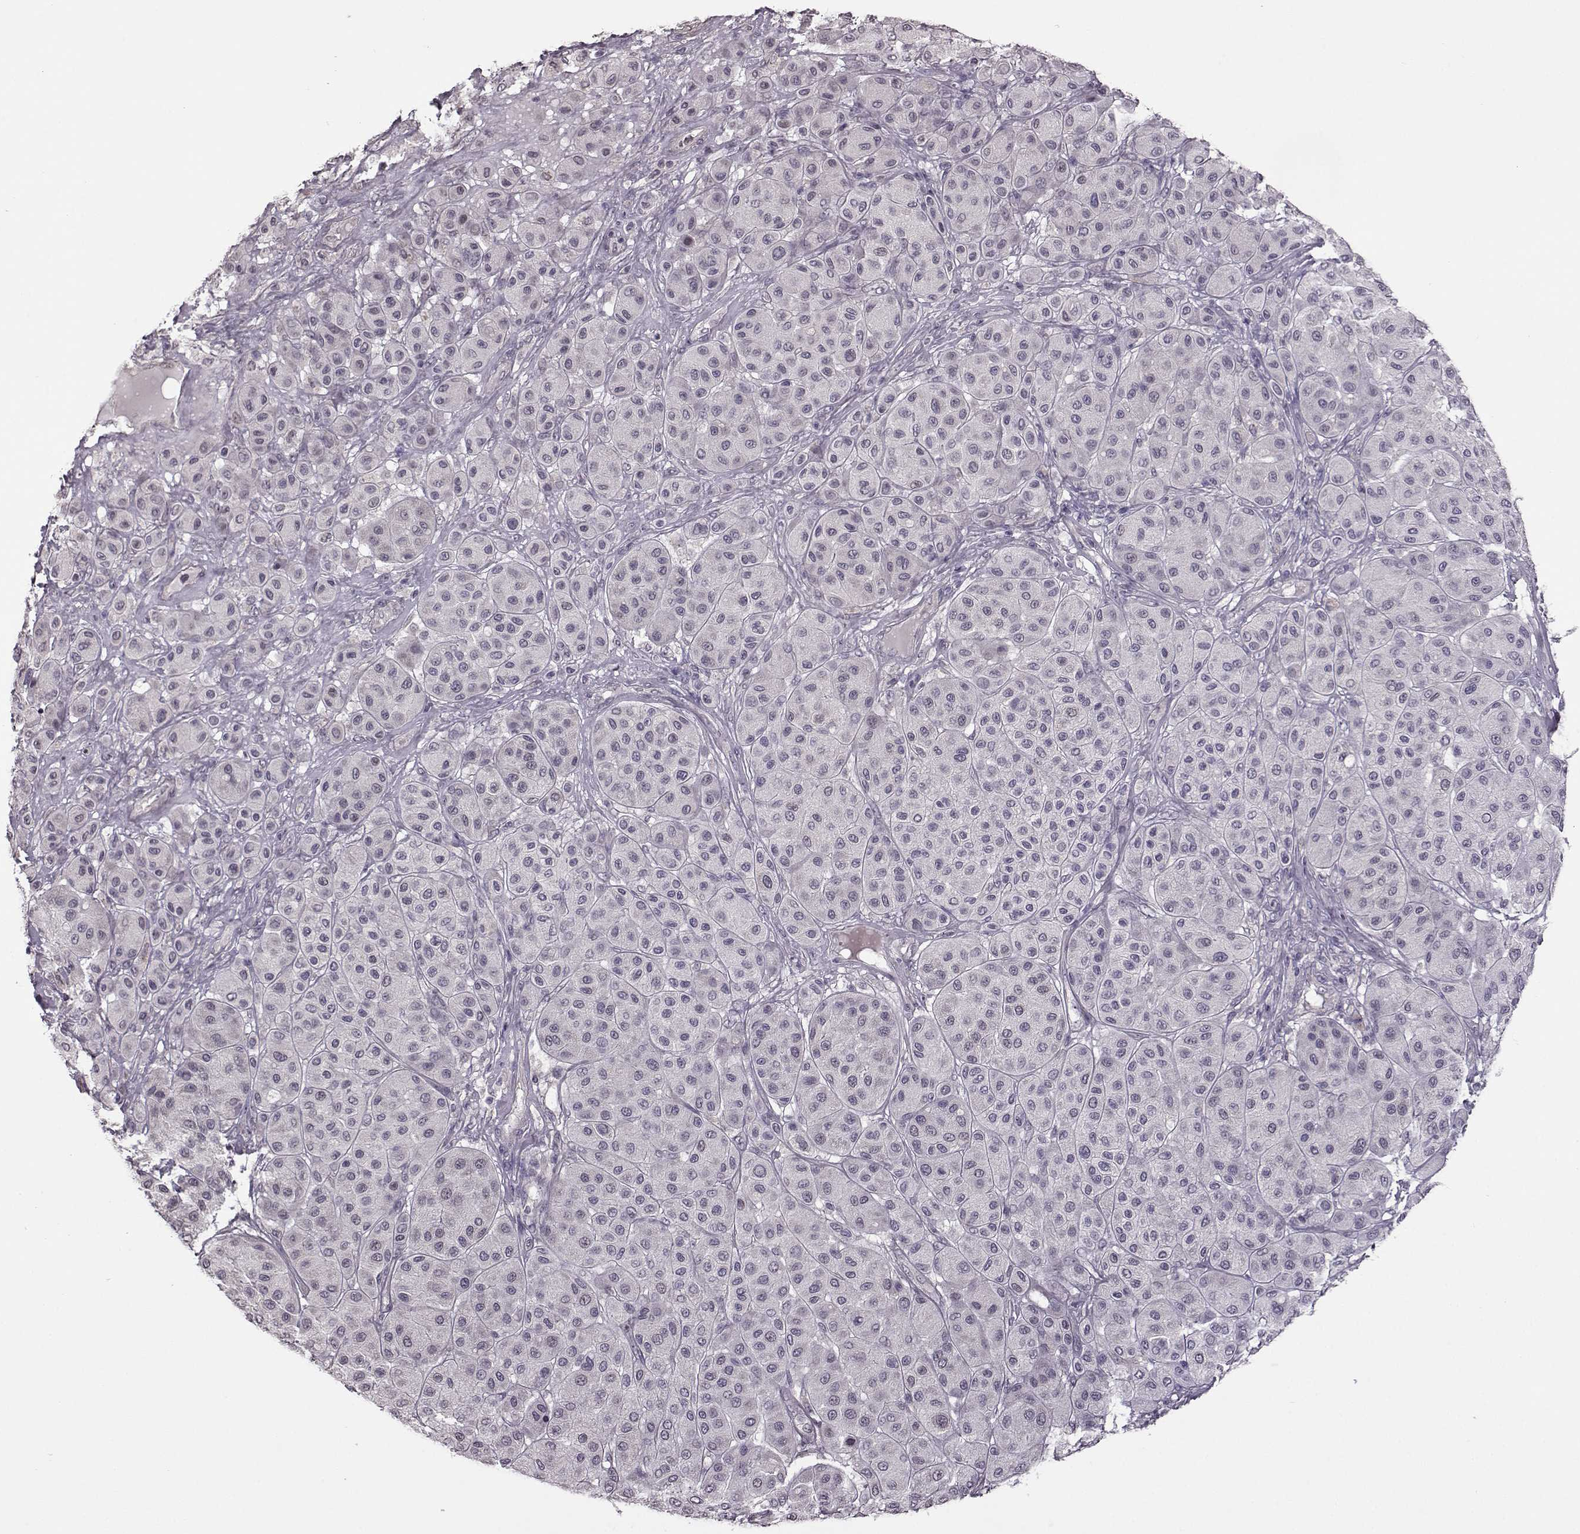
{"staining": {"intensity": "negative", "quantity": "none", "location": "none"}, "tissue": "melanoma", "cell_type": "Tumor cells", "image_type": "cancer", "snomed": [{"axis": "morphology", "description": "Malignant melanoma, Metastatic site"}, {"axis": "topography", "description": "Smooth muscle"}], "caption": "Tumor cells are negative for protein expression in human malignant melanoma (metastatic site).", "gene": "FSHB", "patient": {"sex": "male", "age": 41}}